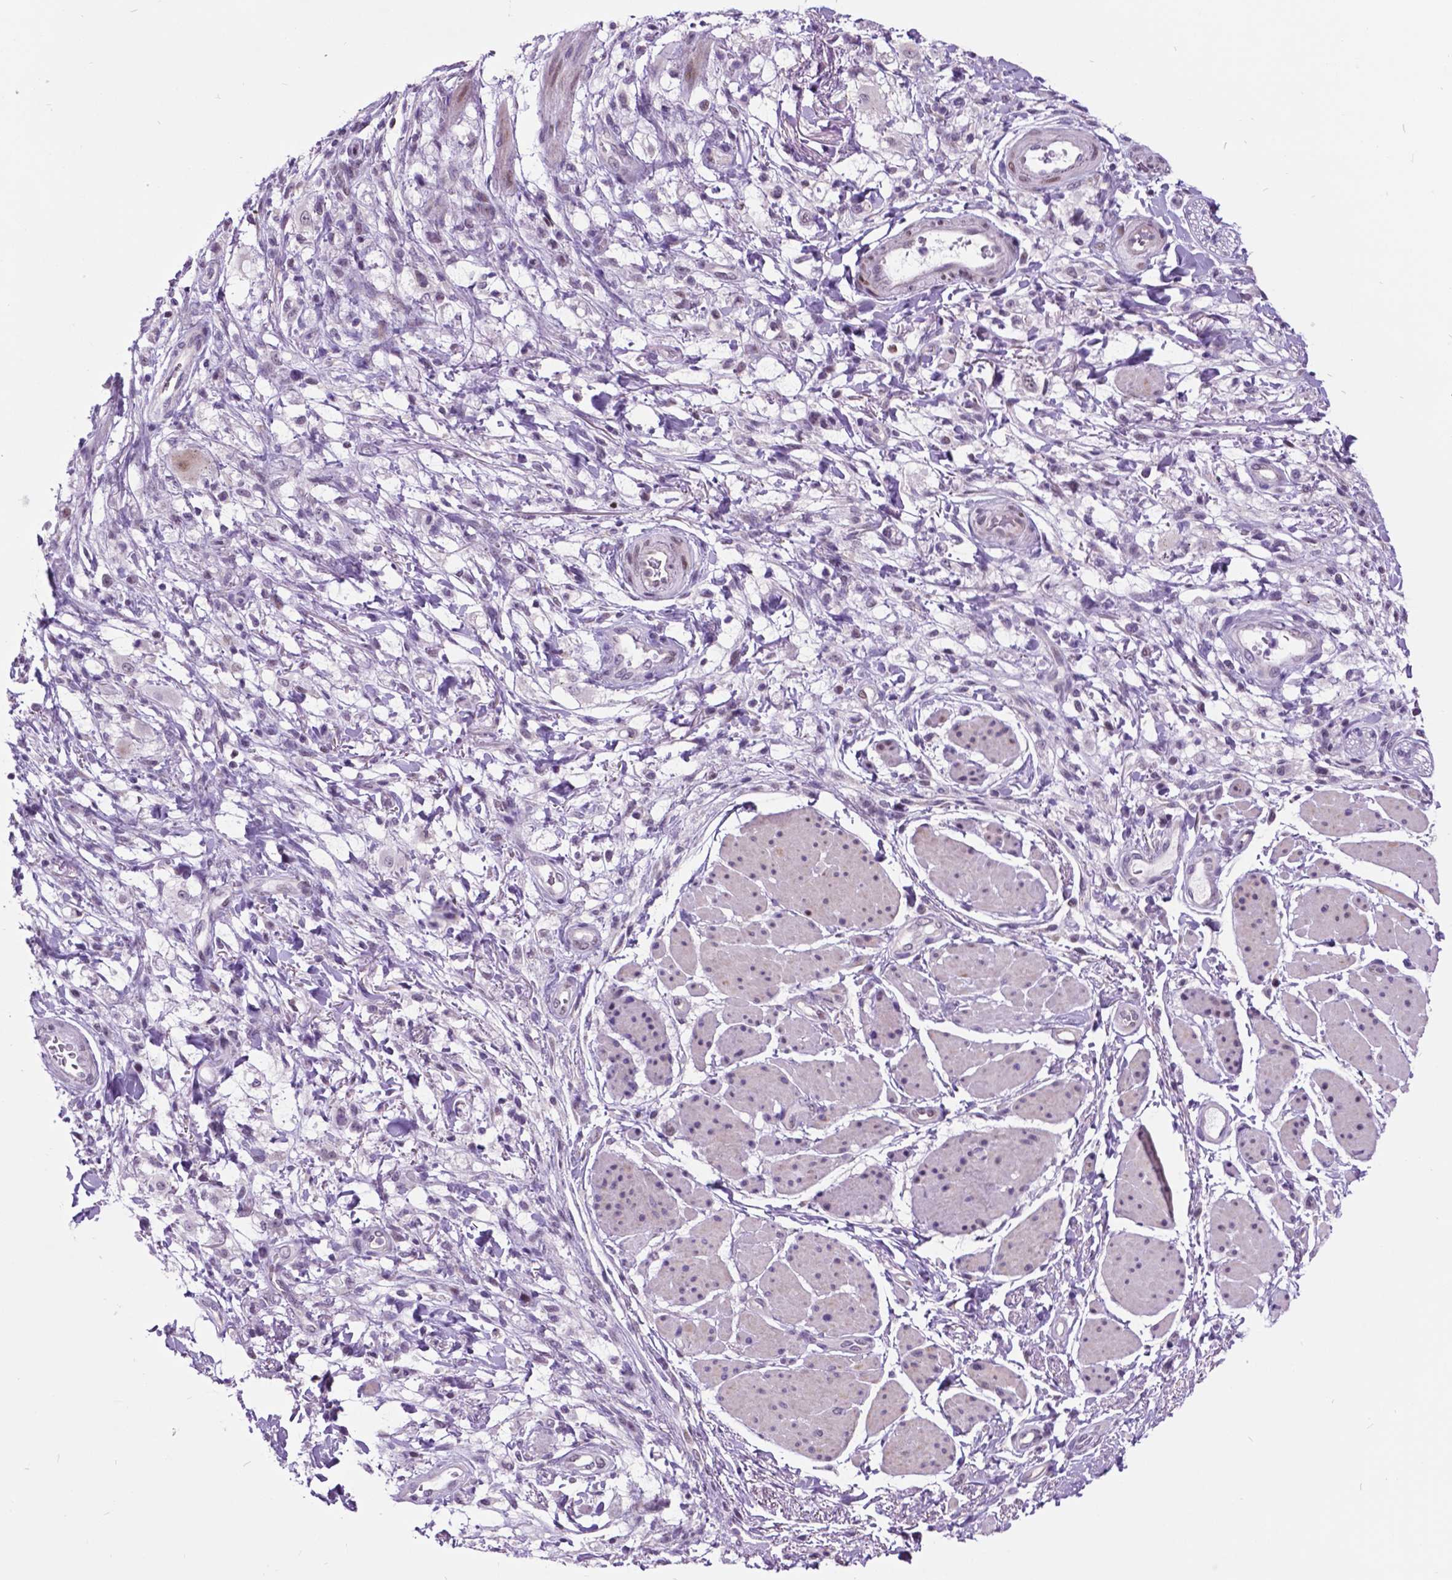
{"staining": {"intensity": "negative", "quantity": "none", "location": "none"}, "tissue": "stomach cancer", "cell_type": "Tumor cells", "image_type": "cancer", "snomed": [{"axis": "morphology", "description": "Adenocarcinoma, NOS"}, {"axis": "topography", "description": "Stomach"}], "caption": "An immunohistochemistry photomicrograph of stomach cancer is shown. There is no staining in tumor cells of stomach cancer.", "gene": "DPF3", "patient": {"sex": "female", "age": 60}}